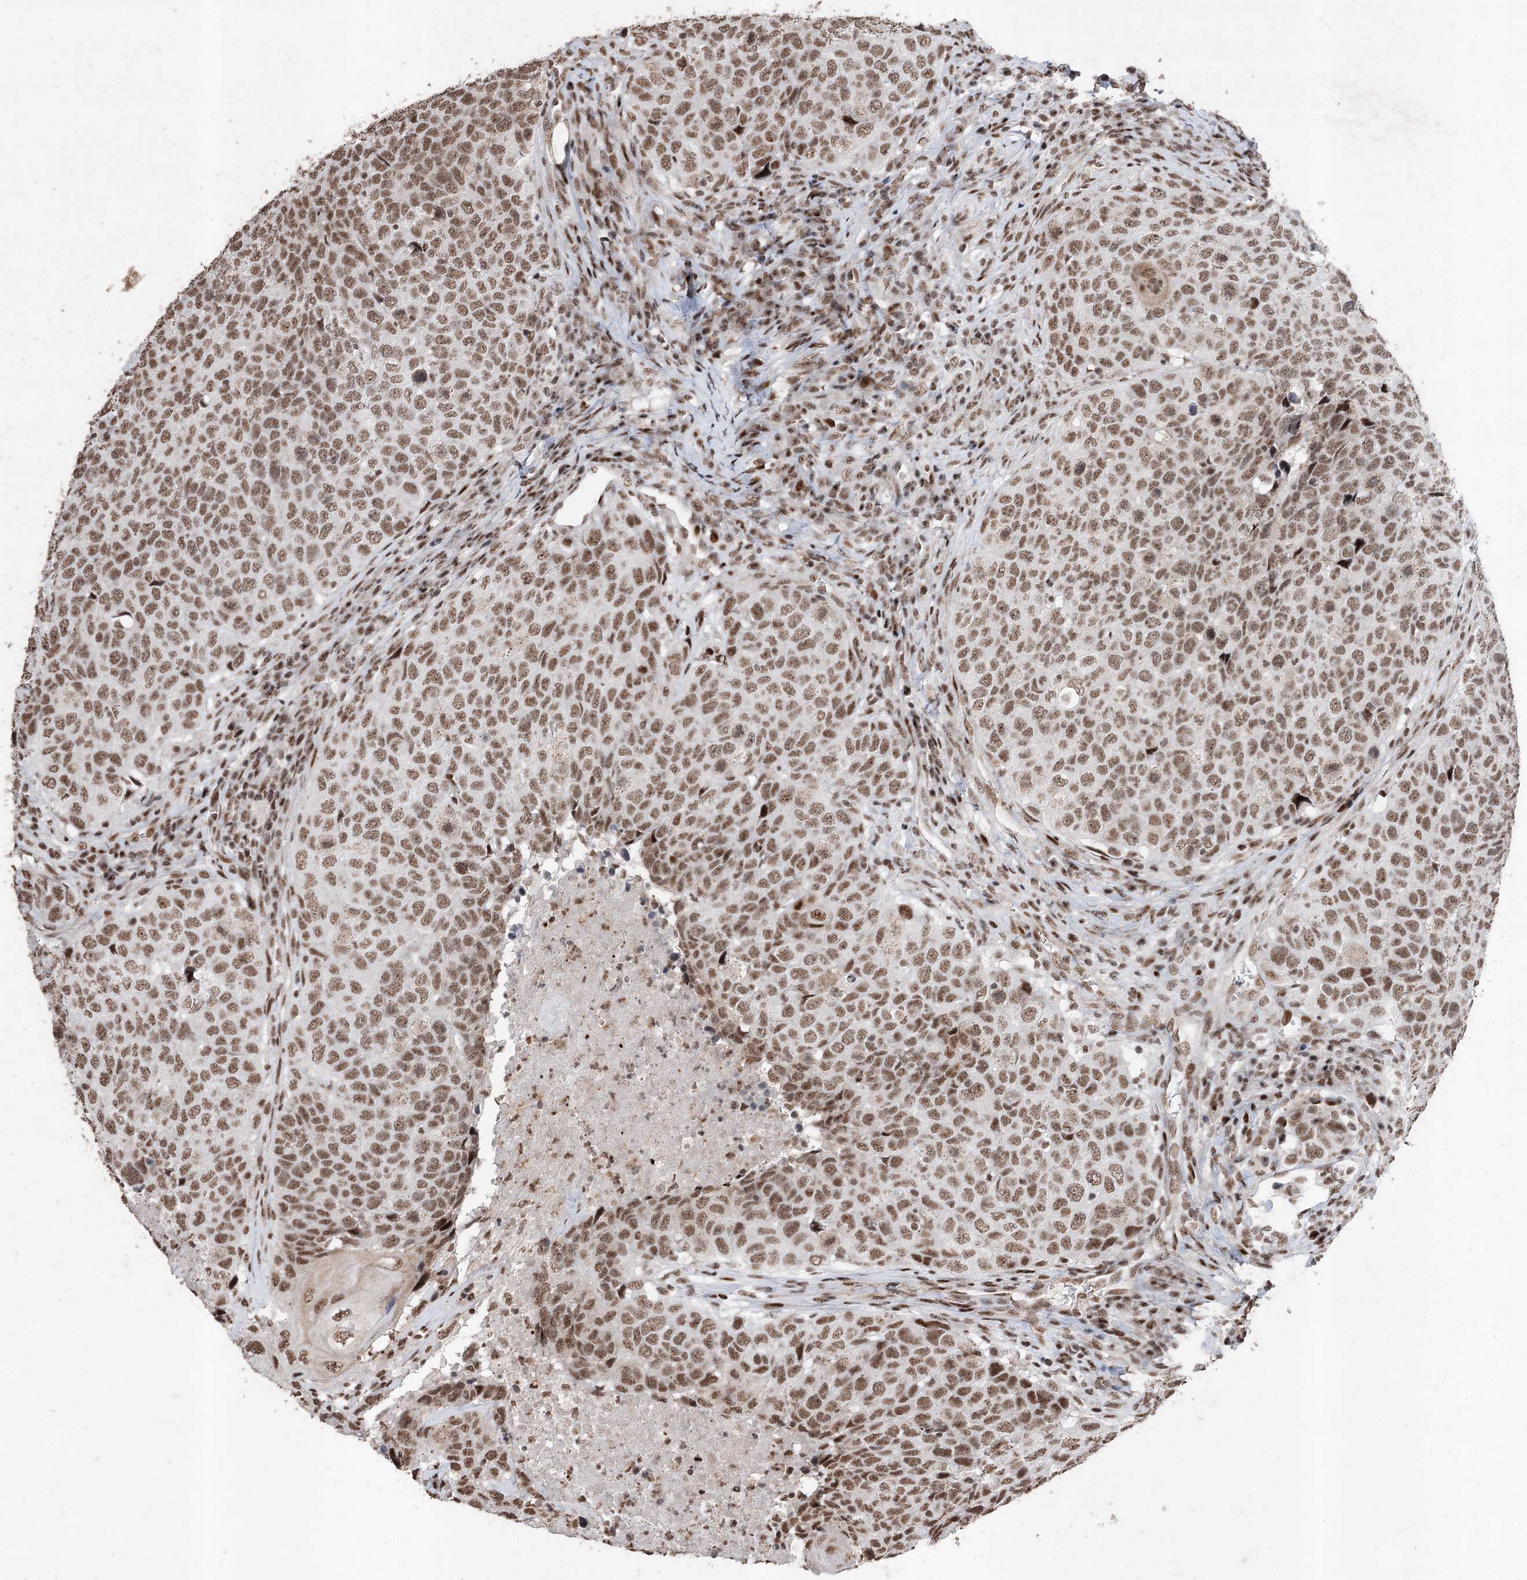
{"staining": {"intensity": "moderate", "quantity": ">75%", "location": "nuclear"}, "tissue": "head and neck cancer", "cell_type": "Tumor cells", "image_type": "cancer", "snomed": [{"axis": "morphology", "description": "Squamous cell carcinoma, NOS"}, {"axis": "topography", "description": "Head-Neck"}], "caption": "Protein expression analysis of human head and neck squamous cell carcinoma reveals moderate nuclear positivity in about >75% of tumor cells.", "gene": "PDCD4", "patient": {"sex": "male", "age": 66}}